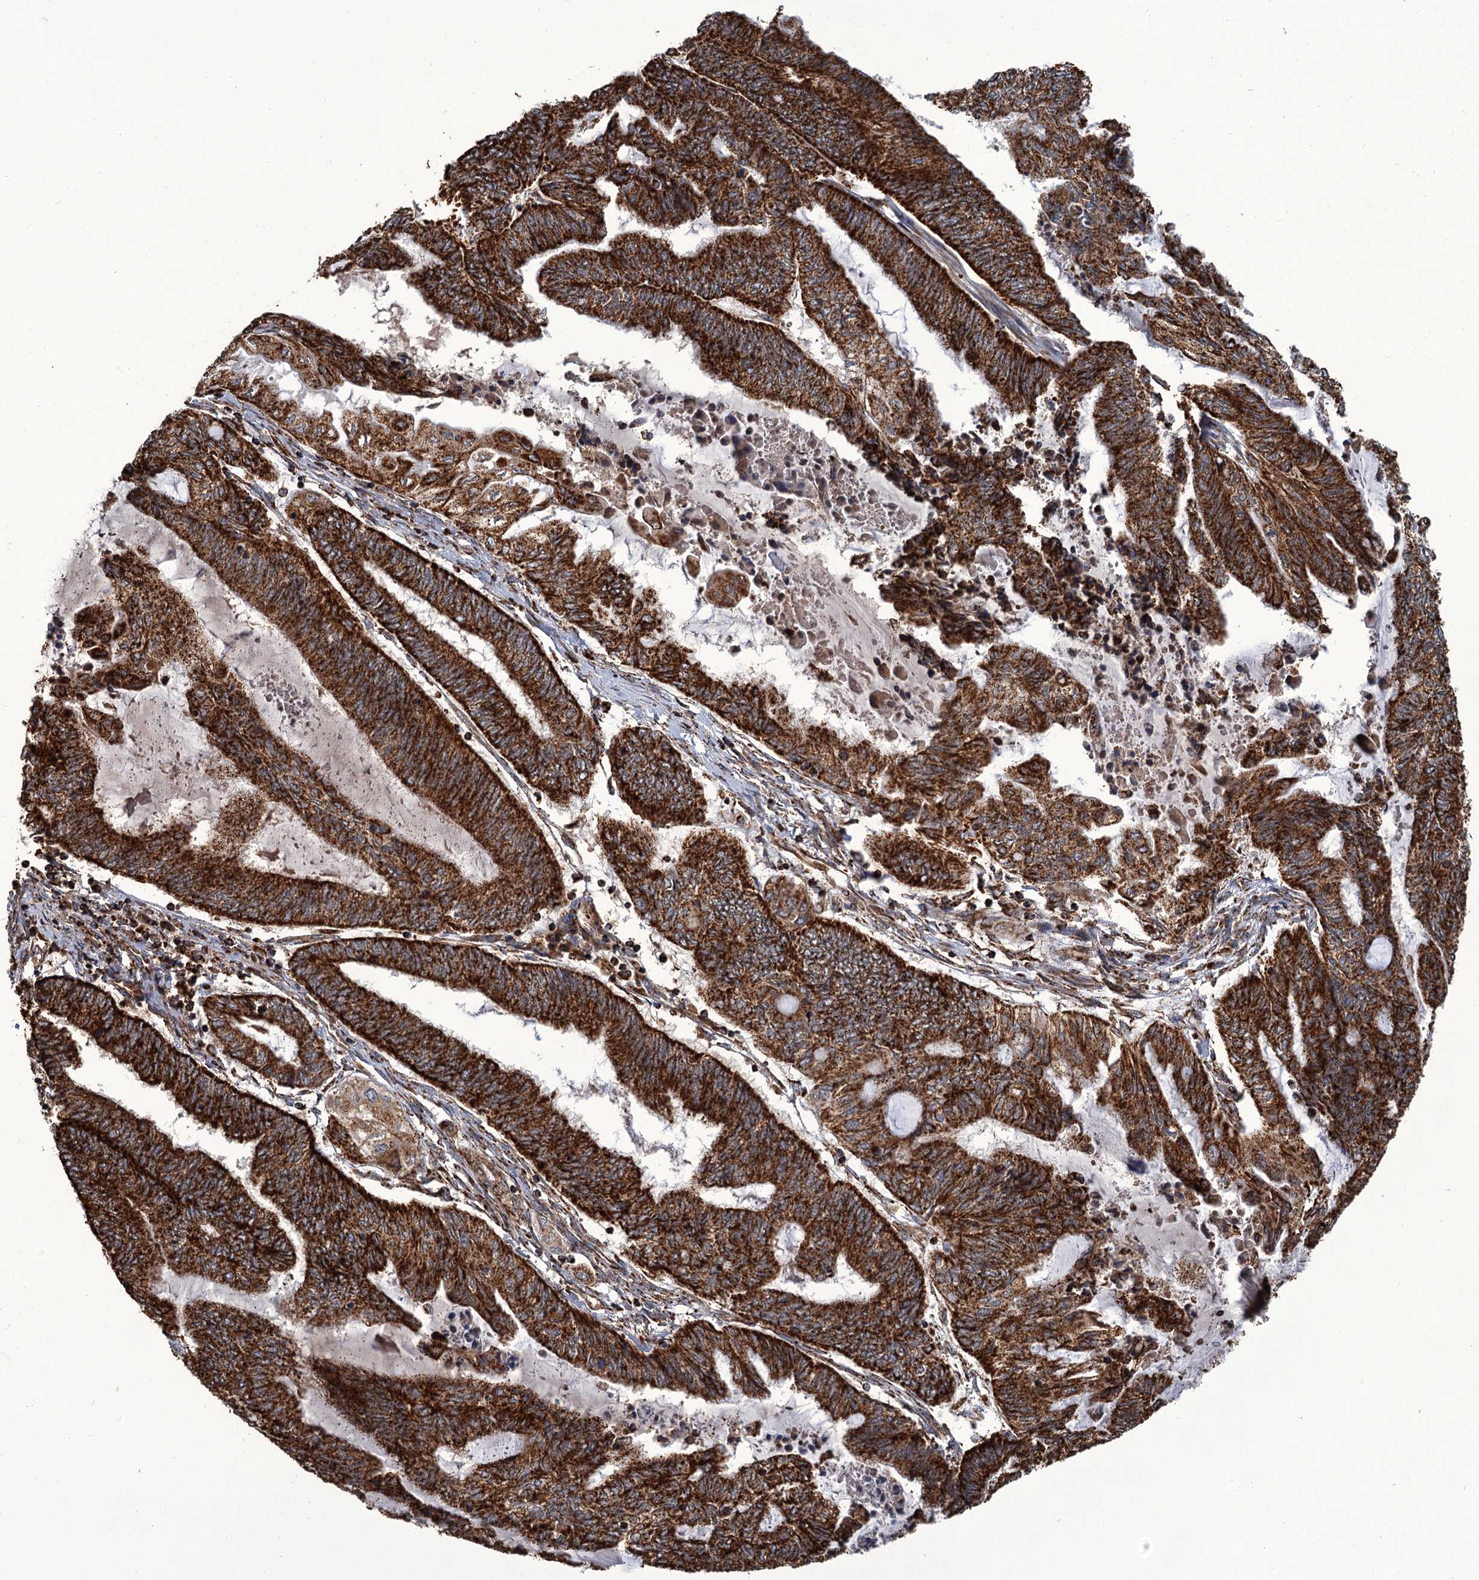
{"staining": {"intensity": "strong", "quantity": ">75%", "location": "cytoplasmic/membranous"}, "tissue": "endometrial cancer", "cell_type": "Tumor cells", "image_type": "cancer", "snomed": [{"axis": "morphology", "description": "Adenocarcinoma, NOS"}, {"axis": "topography", "description": "Uterus"}, {"axis": "topography", "description": "Endometrium"}], "caption": "Immunohistochemical staining of endometrial cancer (adenocarcinoma) shows strong cytoplasmic/membranous protein positivity in approximately >75% of tumor cells. (DAB = brown stain, brightfield microscopy at high magnification).", "gene": "APH1A", "patient": {"sex": "female", "age": 70}}